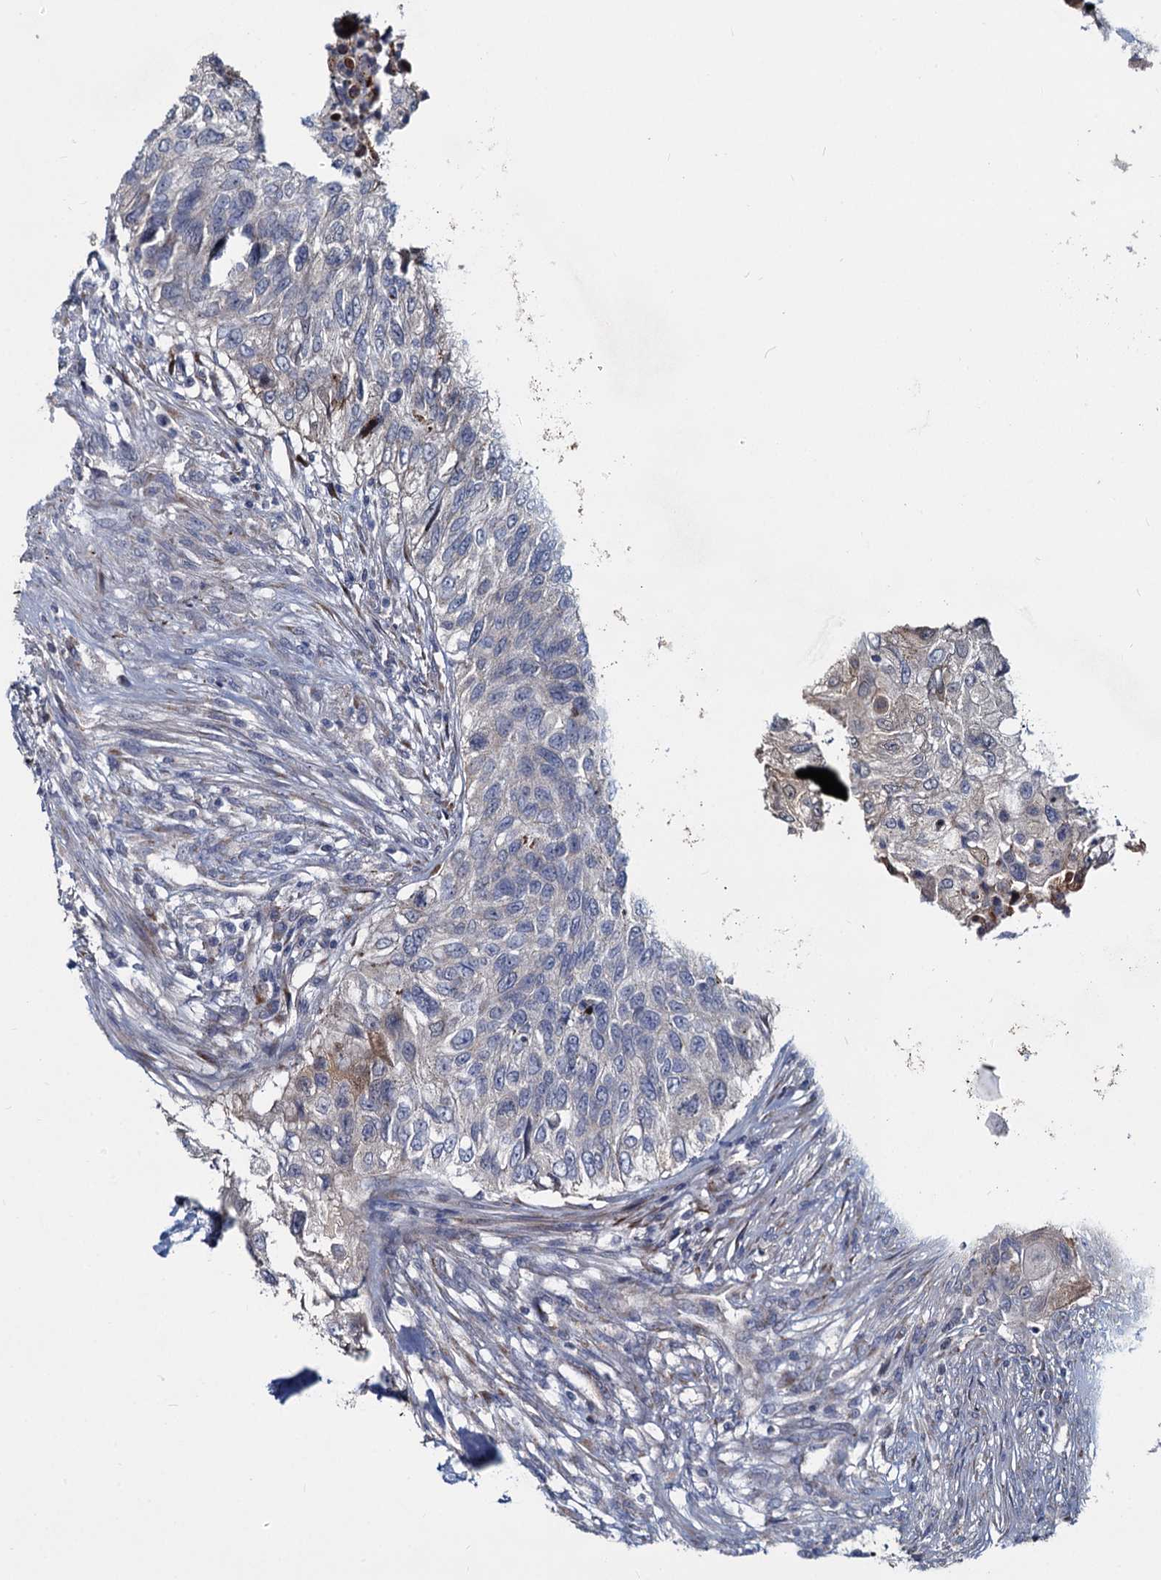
{"staining": {"intensity": "negative", "quantity": "none", "location": "none"}, "tissue": "urothelial cancer", "cell_type": "Tumor cells", "image_type": "cancer", "snomed": [{"axis": "morphology", "description": "Urothelial carcinoma, High grade"}, {"axis": "topography", "description": "Urinary bladder"}], "caption": "Immunohistochemical staining of human urothelial cancer reveals no significant staining in tumor cells.", "gene": "DCUN1D2", "patient": {"sex": "female", "age": 60}}